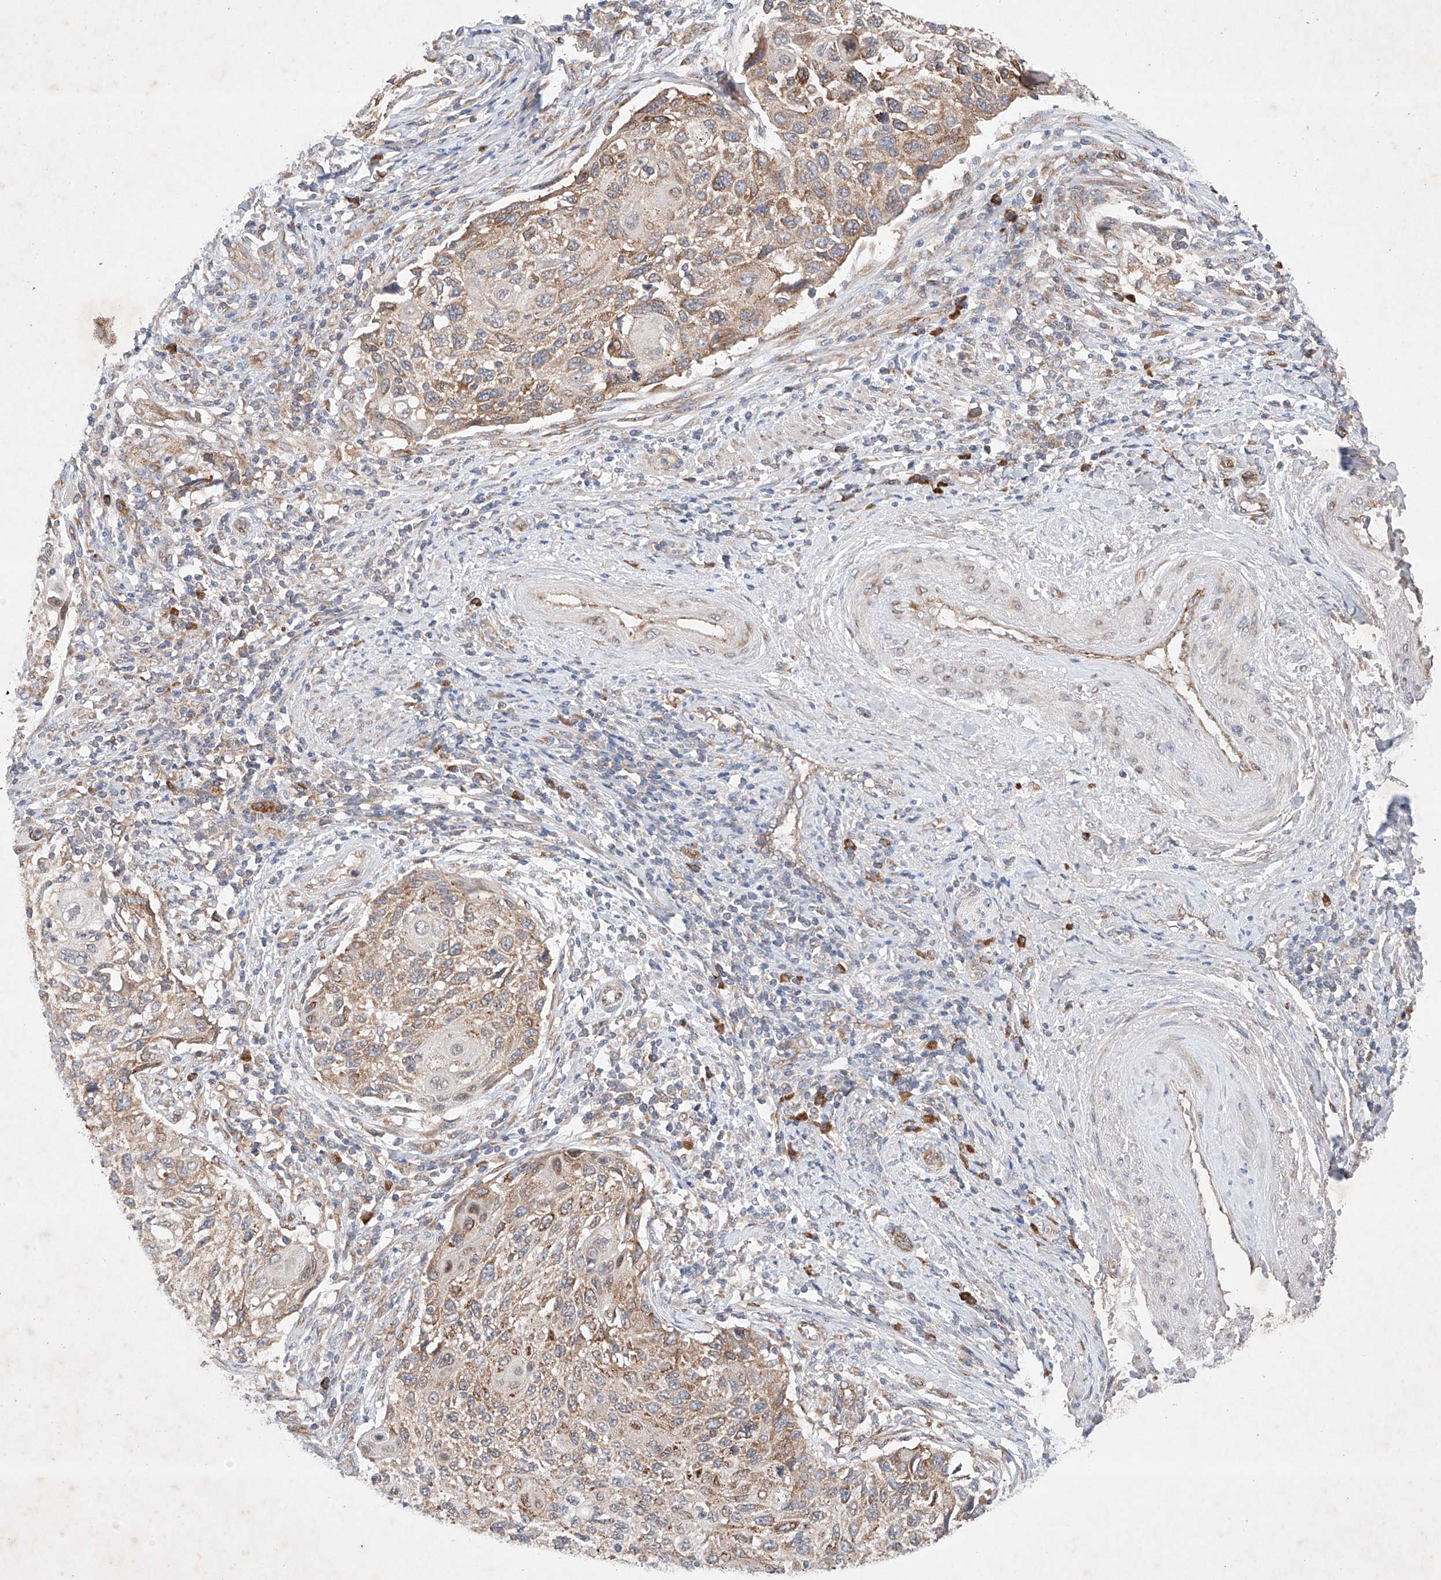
{"staining": {"intensity": "moderate", "quantity": ">75%", "location": "cytoplasmic/membranous"}, "tissue": "cervical cancer", "cell_type": "Tumor cells", "image_type": "cancer", "snomed": [{"axis": "morphology", "description": "Squamous cell carcinoma, NOS"}, {"axis": "topography", "description": "Cervix"}], "caption": "The histopathology image shows a brown stain indicating the presence of a protein in the cytoplasmic/membranous of tumor cells in squamous cell carcinoma (cervical).", "gene": "FASTK", "patient": {"sex": "female", "age": 70}}